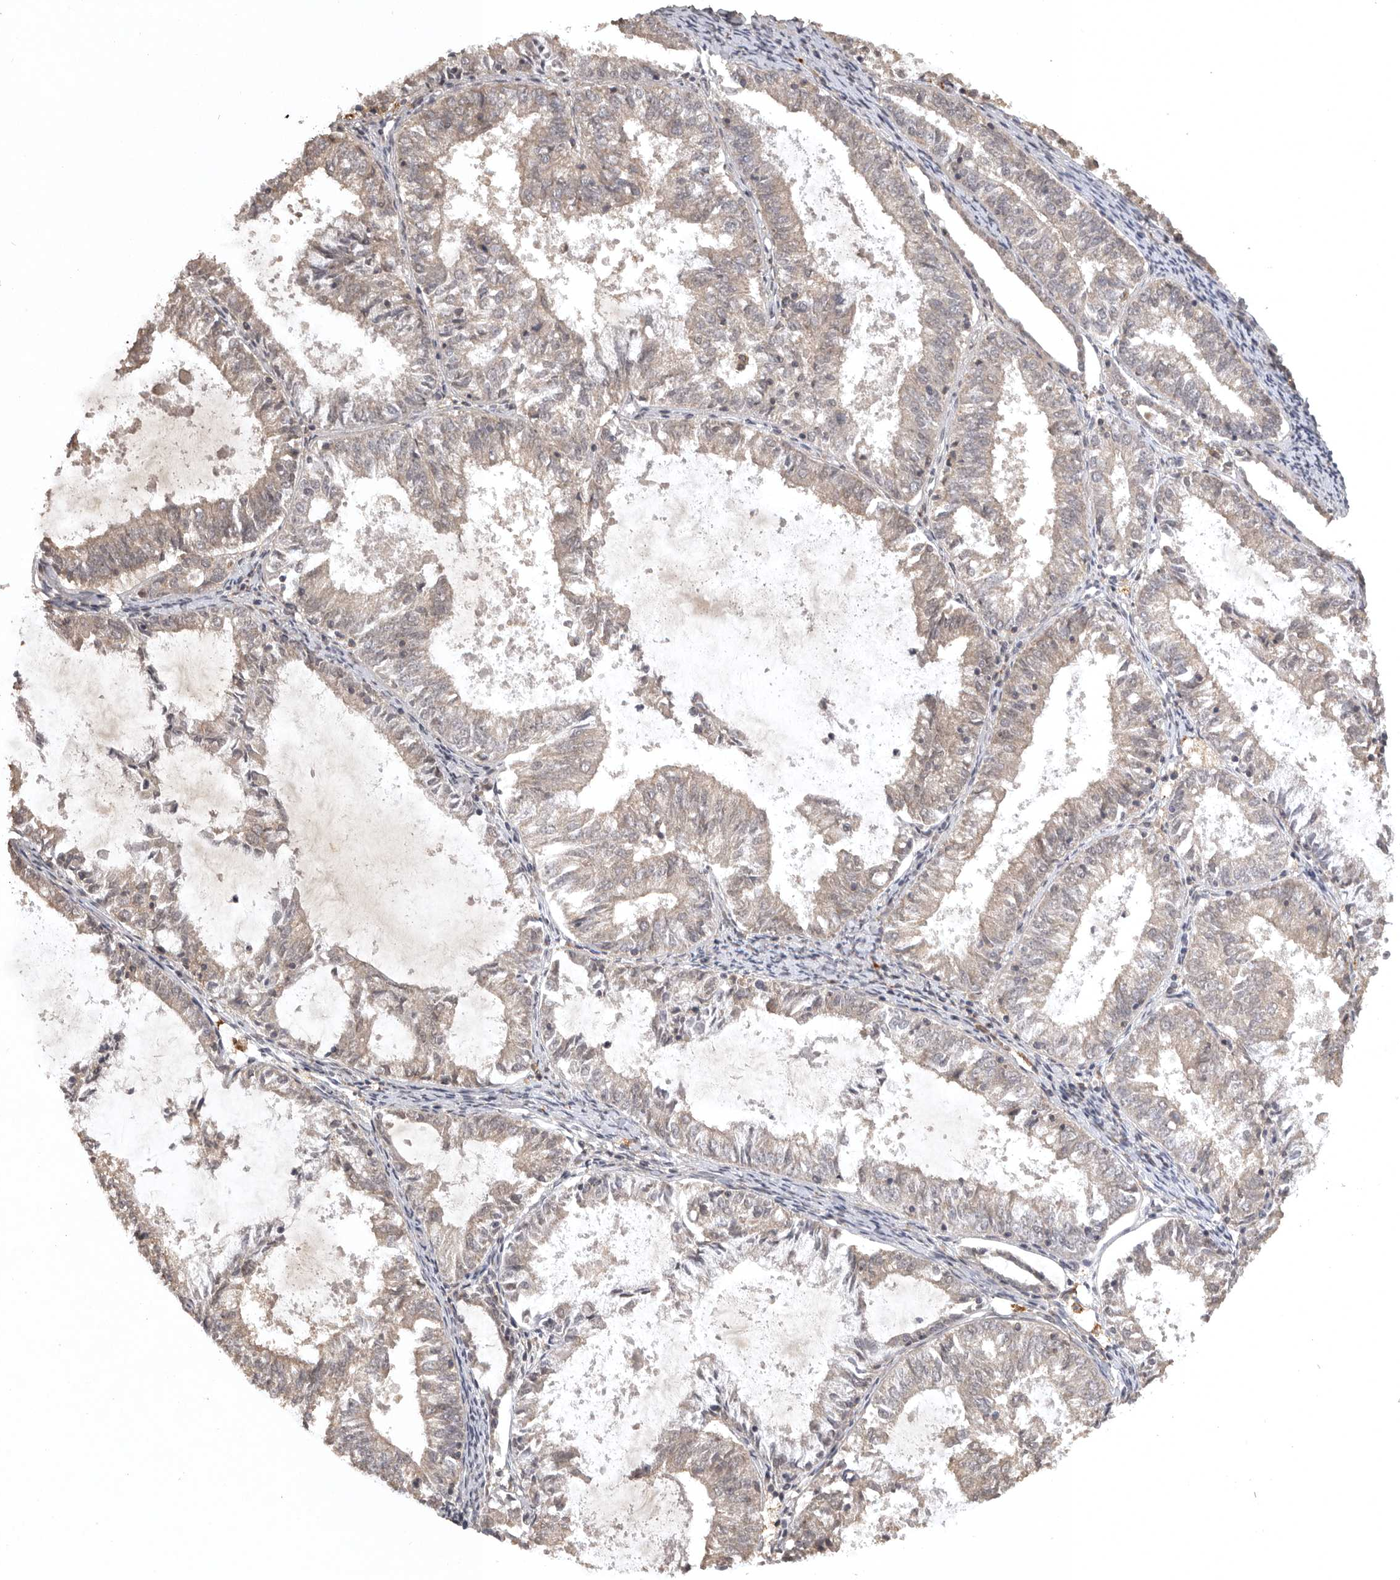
{"staining": {"intensity": "weak", "quantity": "25%-75%", "location": "cytoplasmic/membranous"}, "tissue": "endometrial cancer", "cell_type": "Tumor cells", "image_type": "cancer", "snomed": [{"axis": "morphology", "description": "Adenocarcinoma, NOS"}, {"axis": "topography", "description": "Endometrium"}], "caption": "Weak cytoplasmic/membranous positivity is appreciated in about 25%-75% of tumor cells in endometrial cancer. (DAB (3,3'-diaminobenzidine) = brown stain, brightfield microscopy at high magnification).", "gene": "ADAMTS4", "patient": {"sex": "female", "age": 57}}